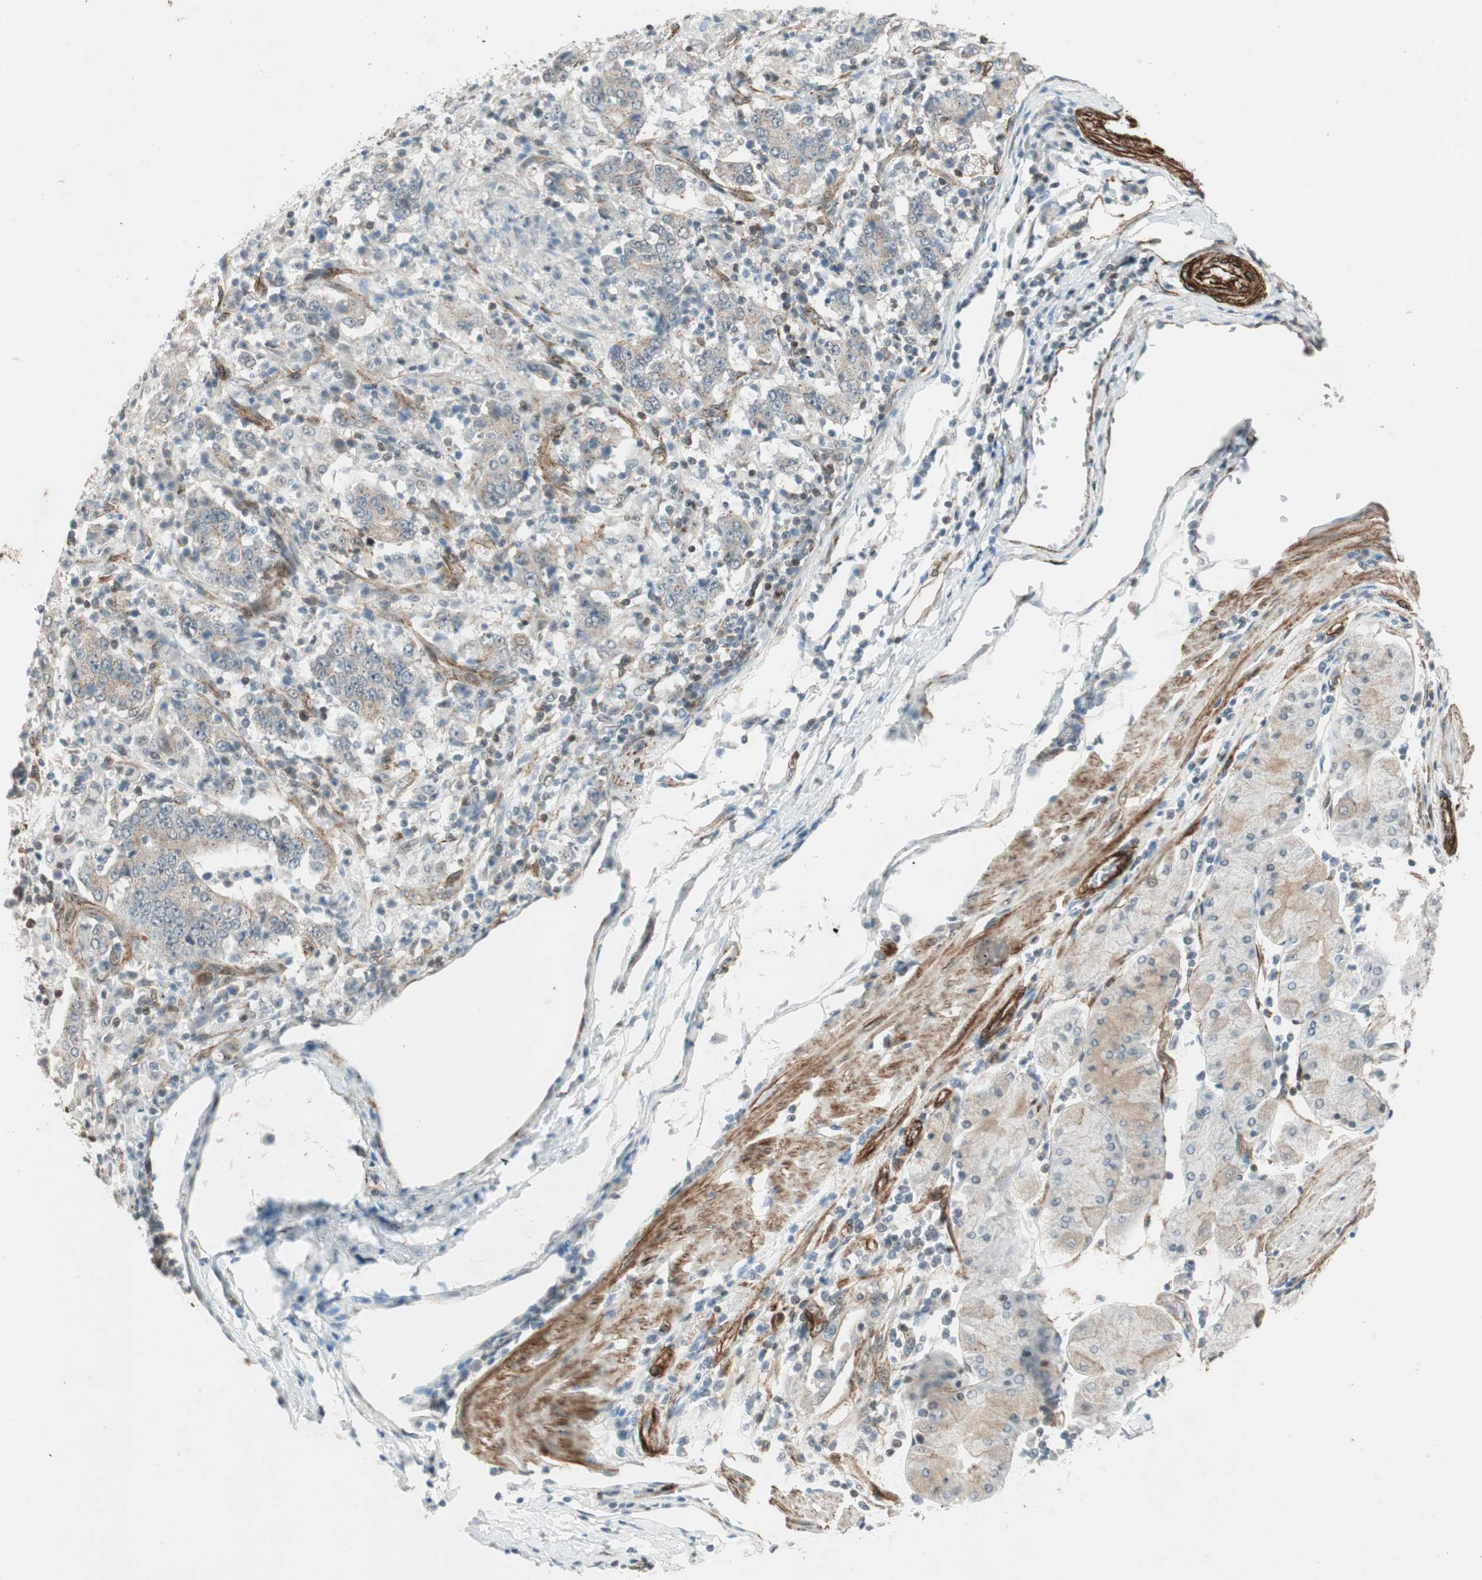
{"staining": {"intensity": "weak", "quantity": "25%-75%", "location": "cytoplasmic/membranous"}, "tissue": "stomach cancer", "cell_type": "Tumor cells", "image_type": "cancer", "snomed": [{"axis": "morphology", "description": "Normal tissue, NOS"}, {"axis": "morphology", "description": "Adenocarcinoma, NOS"}, {"axis": "topography", "description": "Stomach, upper"}, {"axis": "topography", "description": "Stomach"}], "caption": "This histopathology image shows immunohistochemistry (IHC) staining of stomach adenocarcinoma, with low weak cytoplasmic/membranous positivity in approximately 25%-75% of tumor cells.", "gene": "CDK19", "patient": {"sex": "male", "age": 59}}